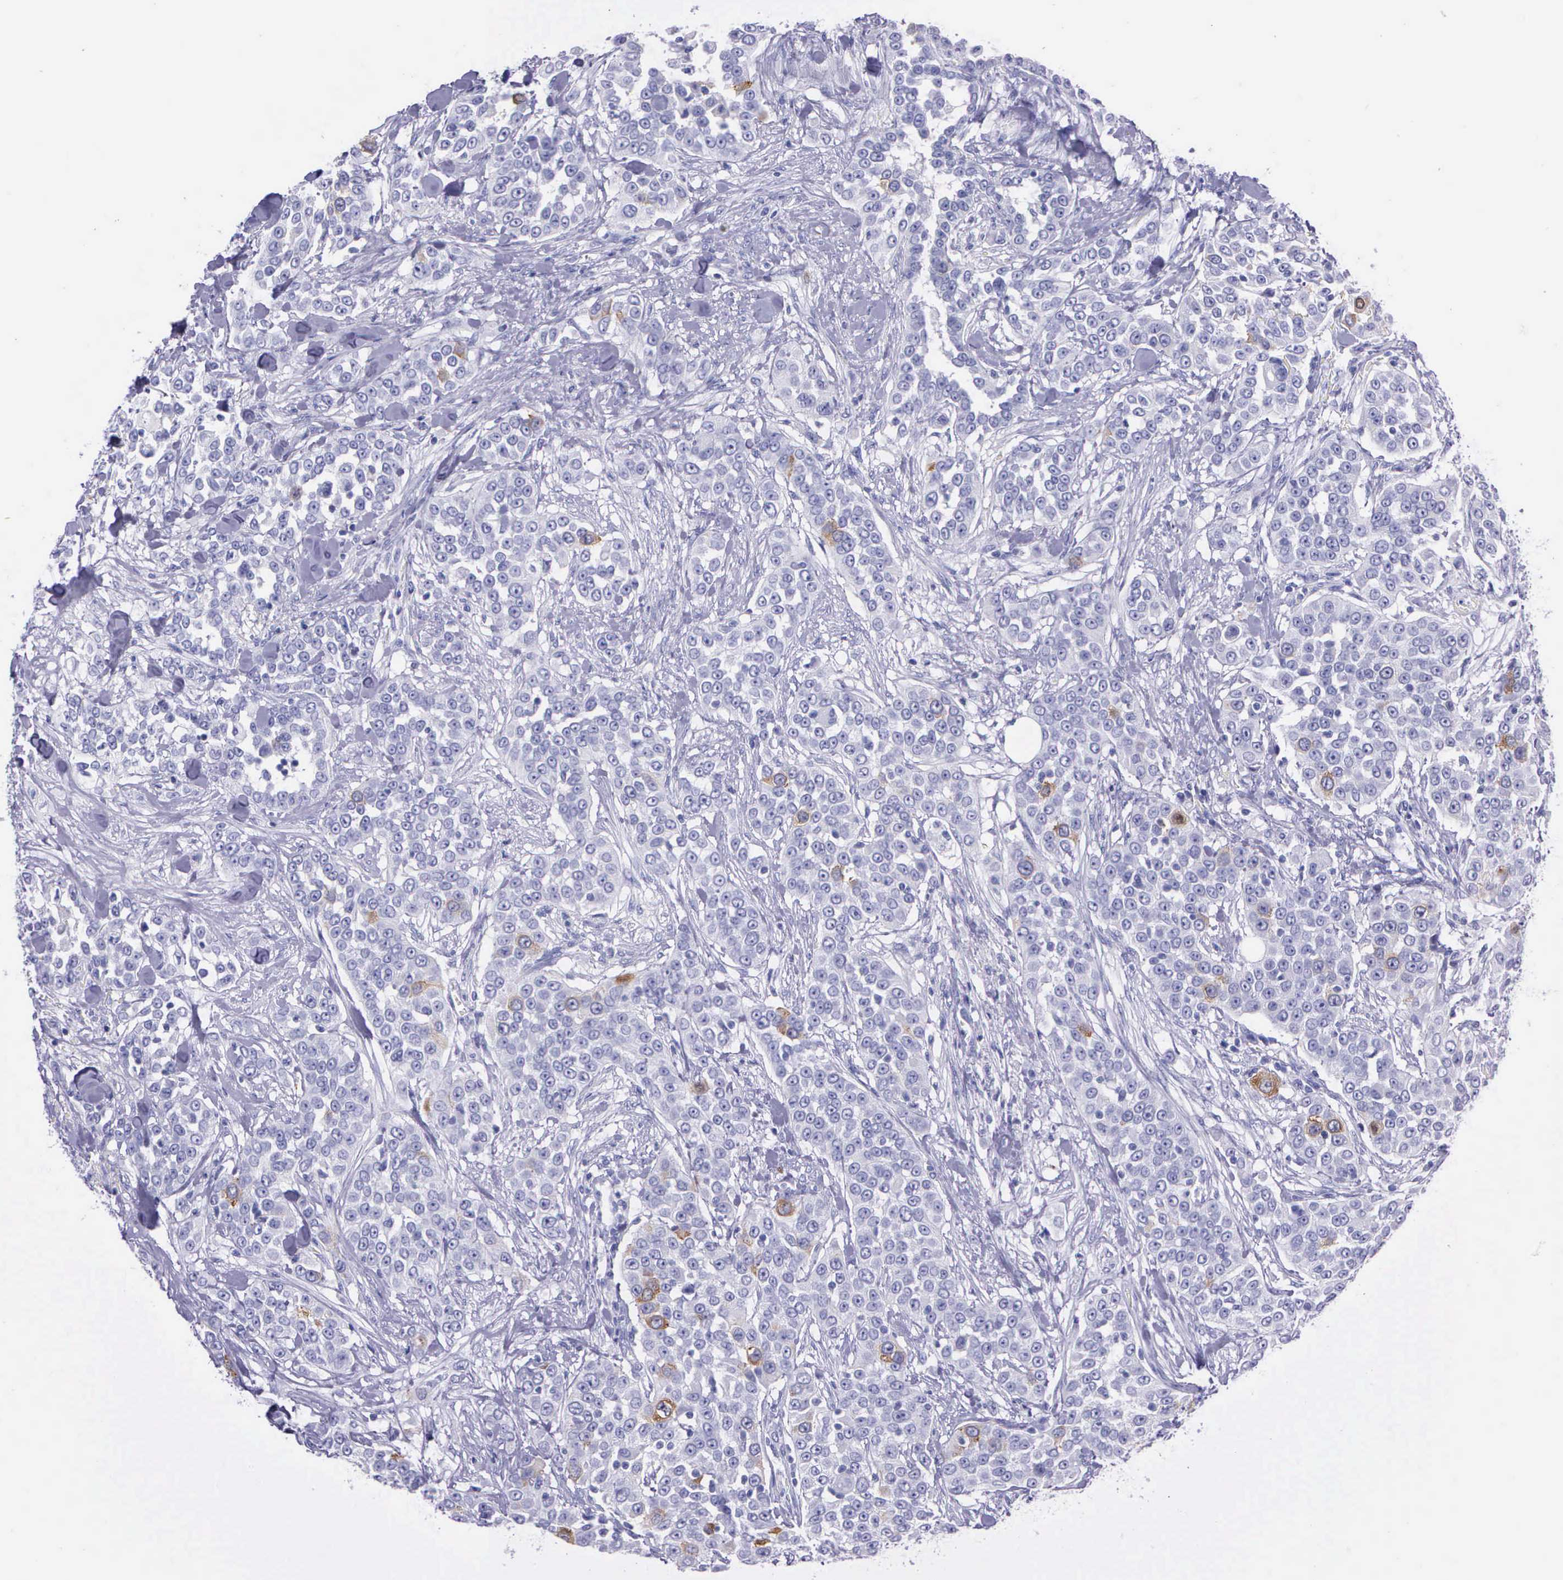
{"staining": {"intensity": "weak", "quantity": "<25%", "location": "cytoplasmic/membranous,nuclear"}, "tissue": "urothelial cancer", "cell_type": "Tumor cells", "image_type": "cancer", "snomed": [{"axis": "morphology", "description": "Urothelial carcinoma, High grade"}, {"axis": "topography", "description": "Urinary bladder"}], "caption": "This image is of high-grade urothelial carcinoma stained with immunohistochemistry to label a protein in brown with the nuclei are counter-stained blue. There is no expression in tumor cells.", "gene": "CCNB1", "patient": {"sex": "female", "age": 80}}